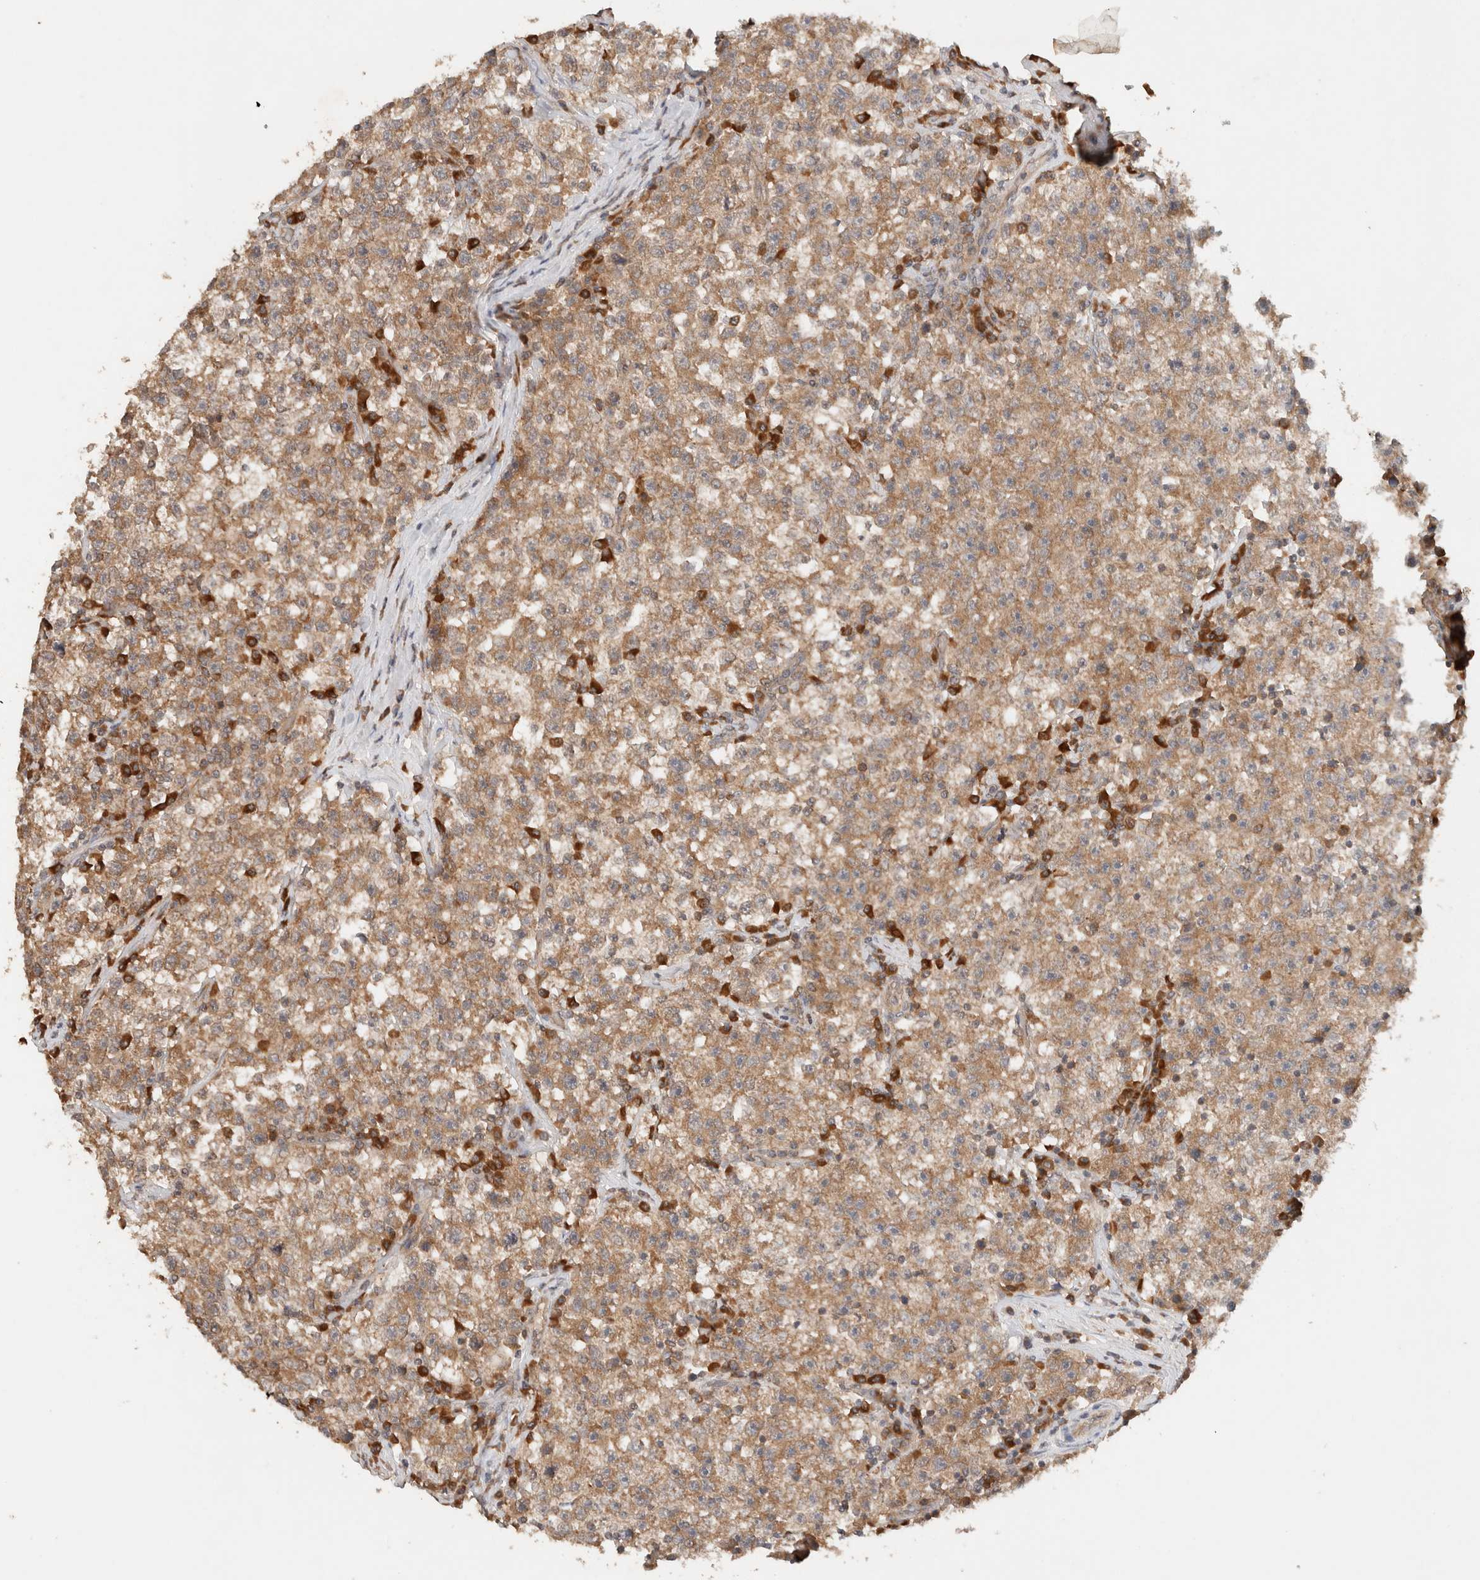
{"staining": {"intensity": "moderate", "quantity": ">75%", "location": "cytoplasmic/membranous"}, "tissue": "testis cancer", "cell_type": "Tumor cells", "image_type": "cancer", "snomed": [{"axis": "morphology", "description": "Seminoma, NOS"}, {"axis": "topography", "description": "Testis"}], "caption": "Immunohistochemistry (IHC) of human seminoma (testis) shows medium levels of moderate cytoplasmic/membranous positivity in approximately >75% of tumor cells. Nuclei are stained in blue.", "gene": "ARFGEF2", "patient": {"sex": "male", "age": 22}}